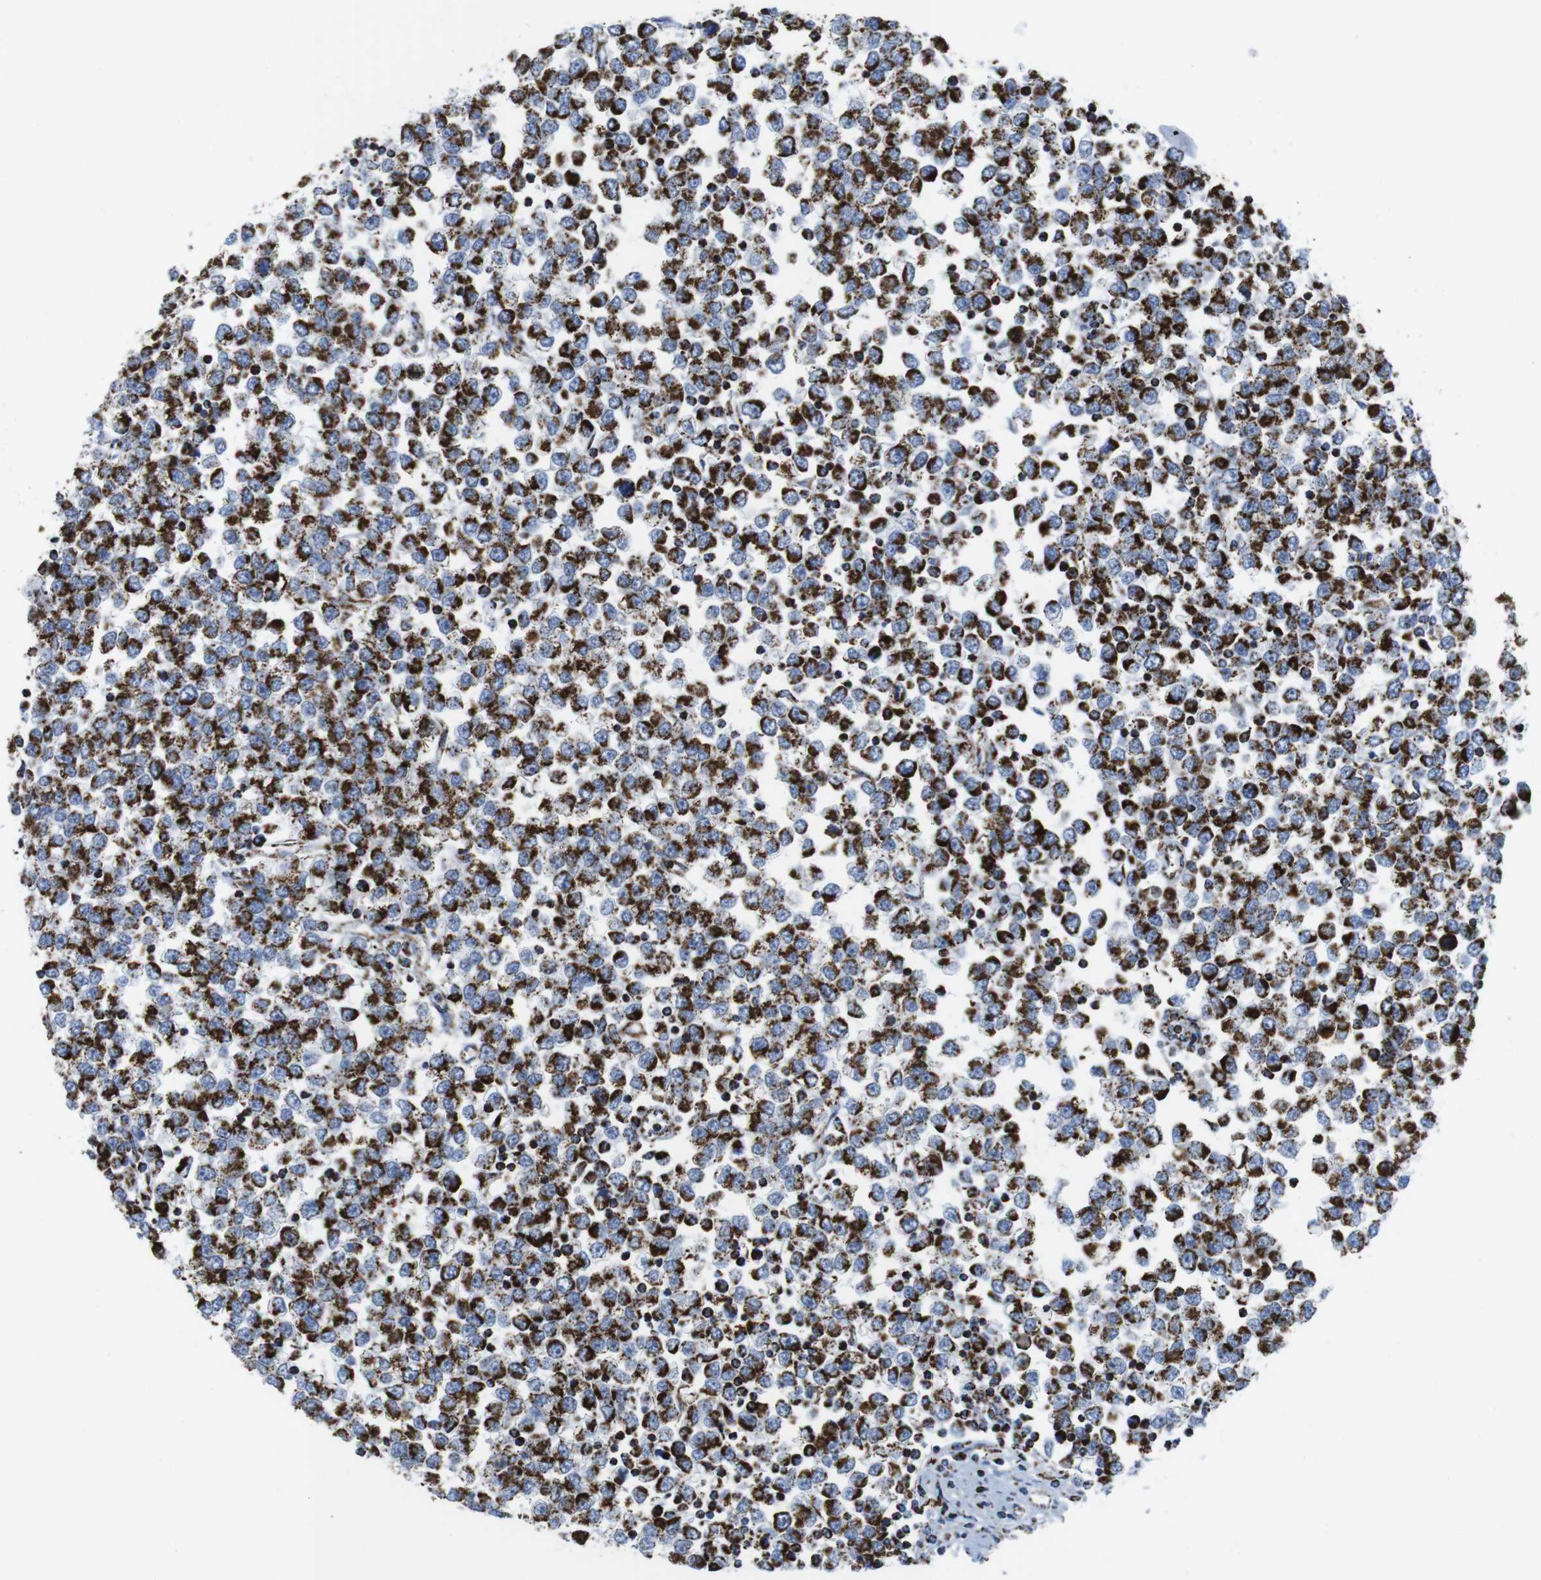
{"staining": {"intensity": "strong", "quantity": ">75%", "location": "cytoplasmic/membranous"}, "tissue": "testis cancer", "cell_type": "Tumor cells", "image_type": "cancer", "snomed": [{"axis": "morphology", "description": "Seminoma, NOS"}, {"axis": "topography", "description": "Testis"}], "caption": "Testis cancer tissue exhibits strong cytoplasmic/membranous positivity in approximately >75% of tumor cells", "gene": "ATP5PO", "patient": {"sex": "male", "age": 65}}